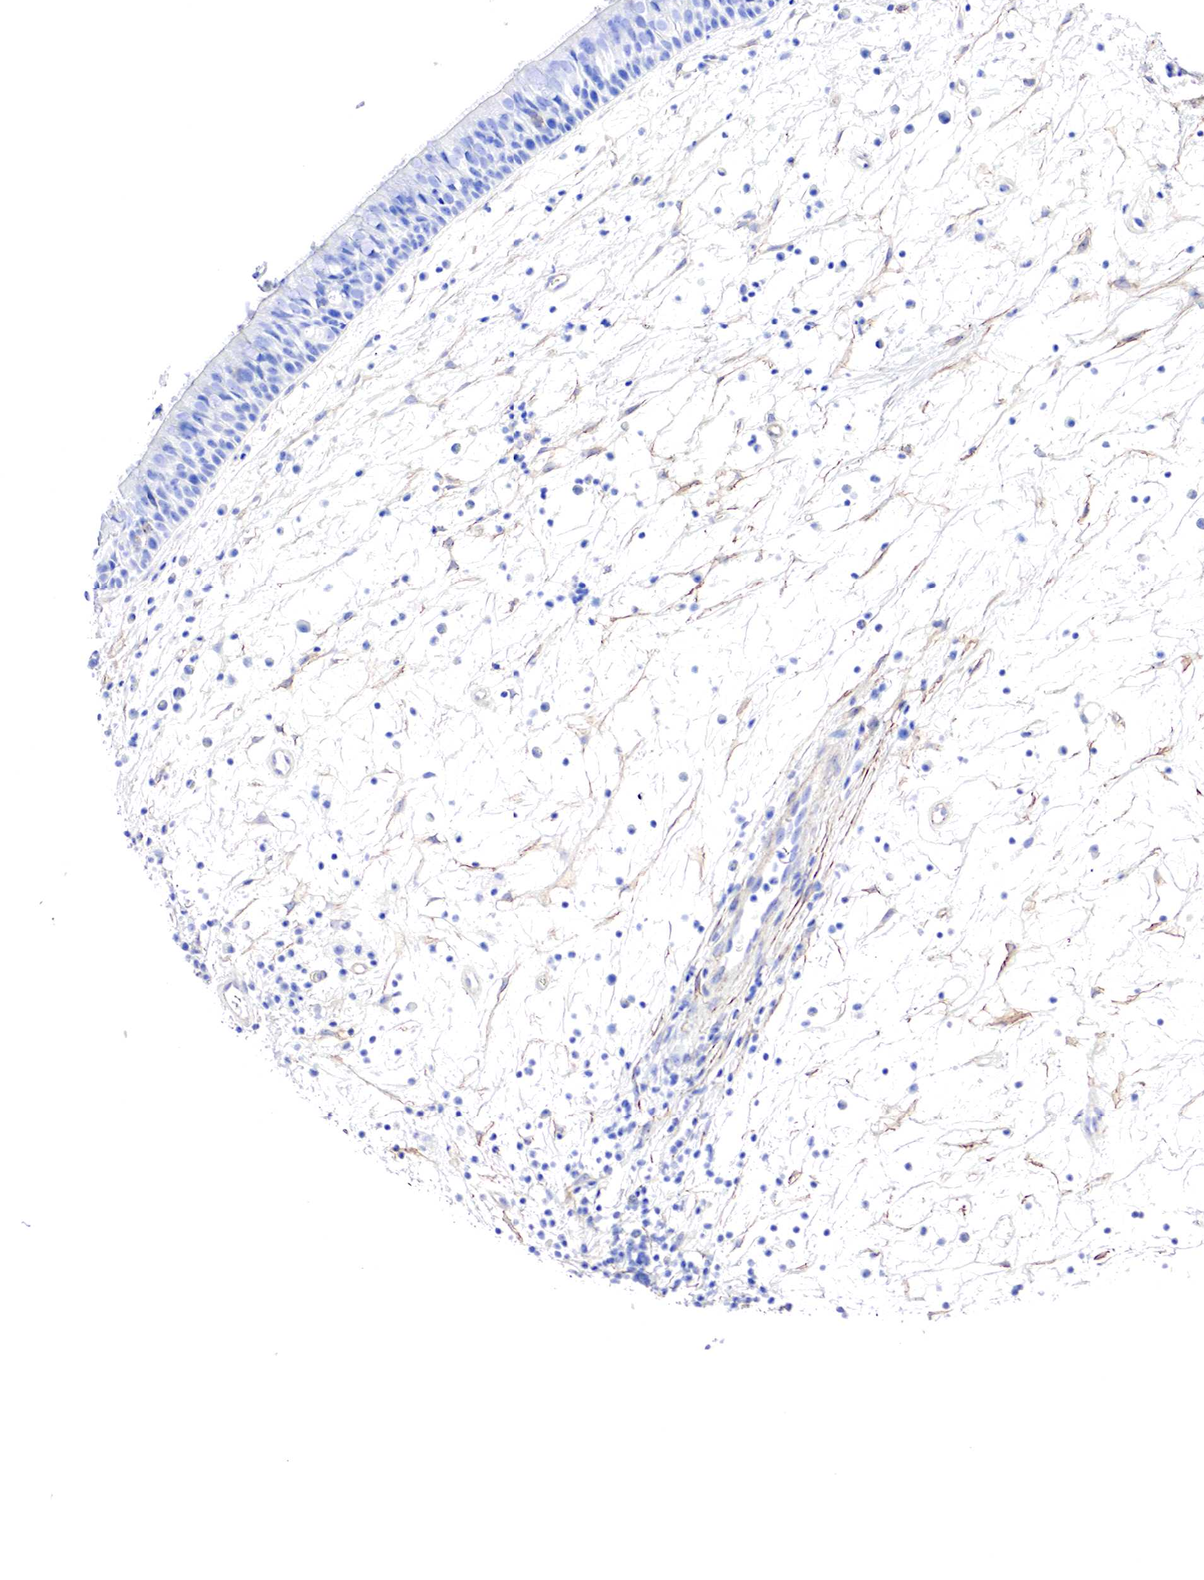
{"staining": {"intensity": "negative", "quantity": "none", "location": "none"}, "tissue": "nasopharynx", "cell_type": "Respiratory epithelial cells", "image_type": "normal", "snomed": [{"axis": "morphology", "description": "Normal tissue, NOS"}, {"axis": "topography", "description": "Nasopharynx"}], "caption": "Immunohistochemistry image of unremarkable nasopharynx stained for a protein (brown), which exhibits no positivity in respiratory epithelial cells. The staining is performed using DAB brown chromogen with nuclei counter-stained in using hematoxylin.", "gene": "TPM1", "patient": {"sex": "male", "age": 63}}